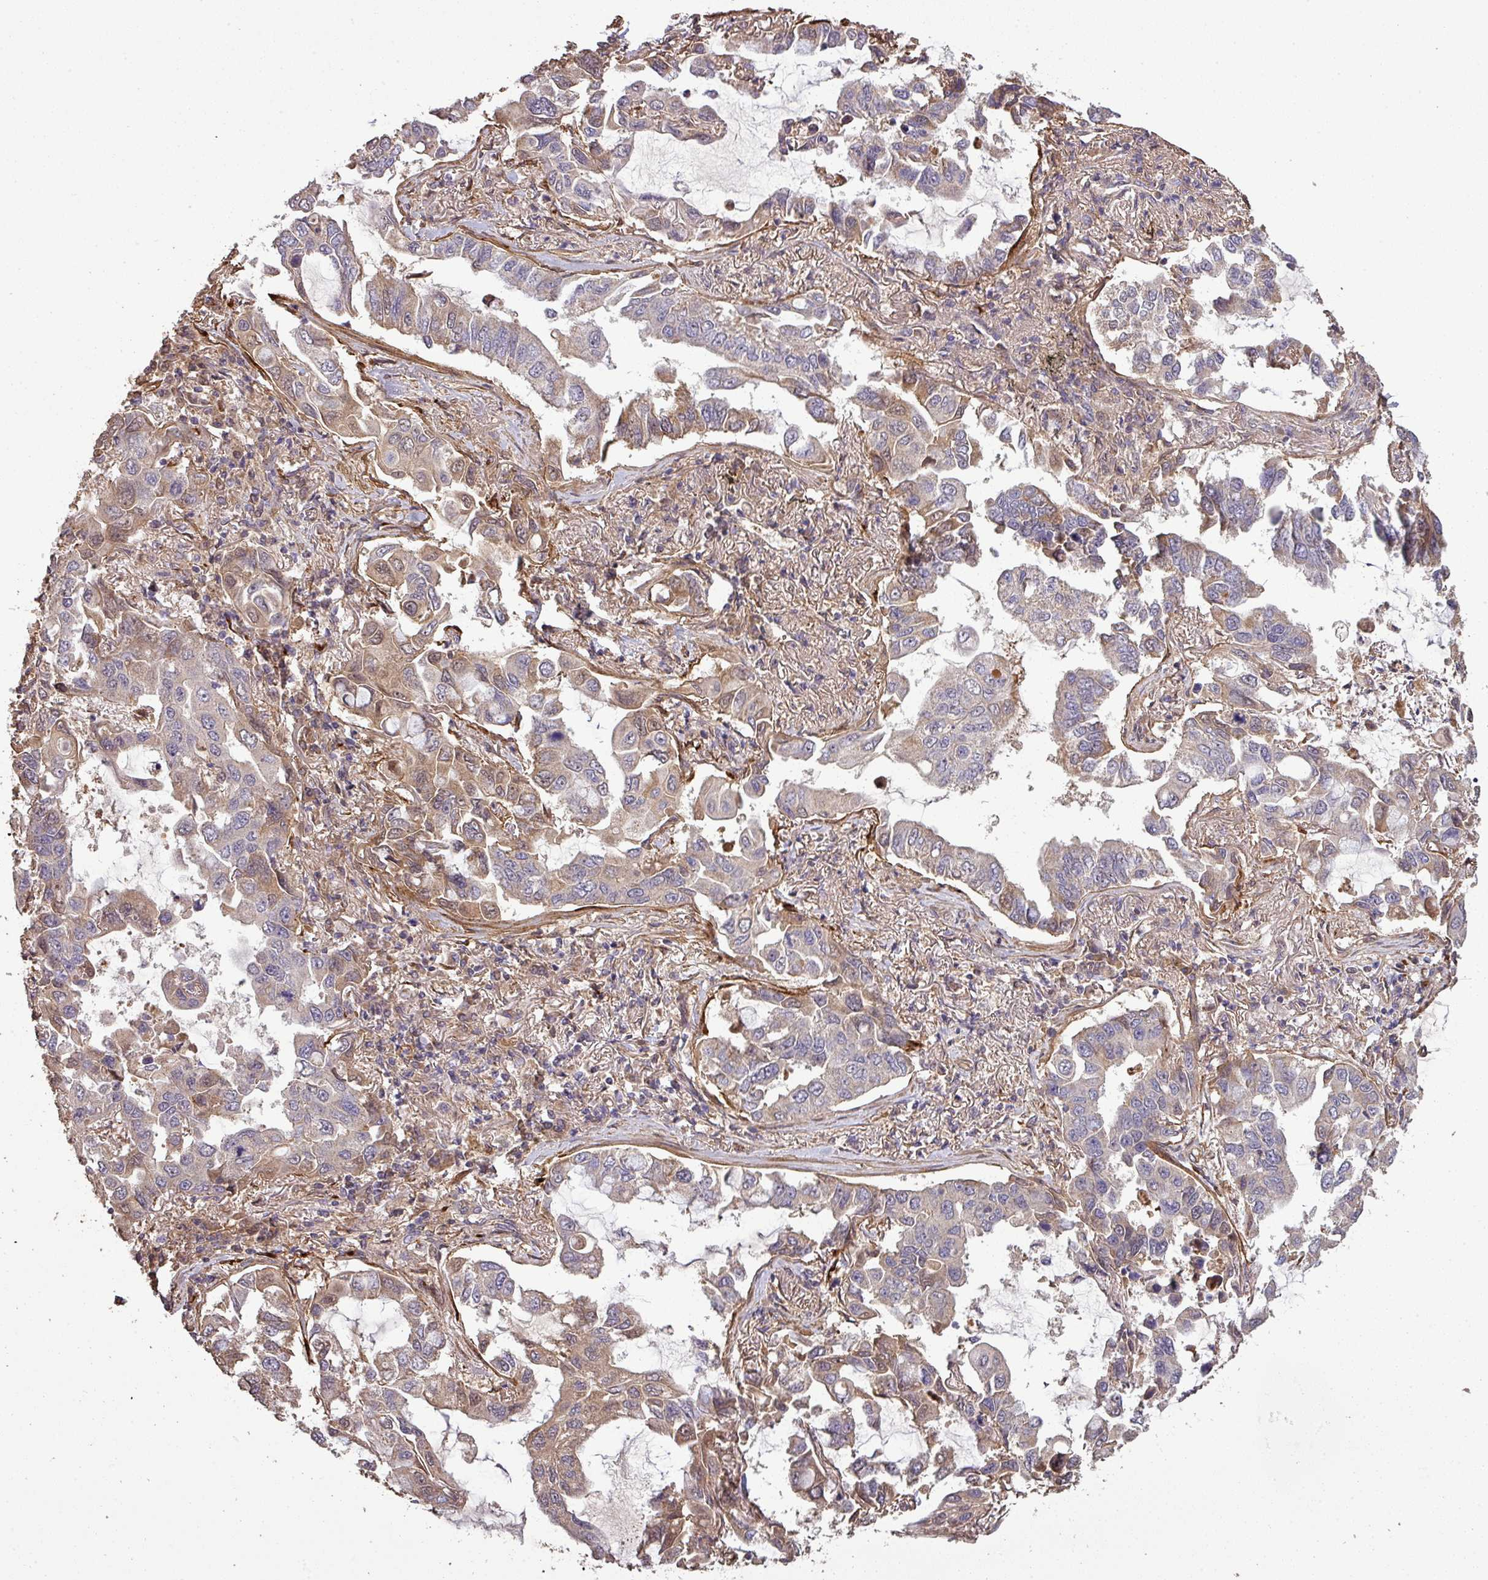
{"staining": {"intensity": "moderate", "quantity": "<25%", "location": "cytoplasmic/membranous"}, "tissue": "lung cancer", "cell_type": "Tumor cells", "image_type": "cancer", "snomed": [{"axis": "morphology", "description": "Adenocarcinoma, NOS"}, {"axis": "topography", "description": "Lung"}], "caption": "A brown stain labels moderate cytoplasmic/membranous staining of a protein in human lung adenocarcinoma tumor cells.", "gene": "ISLR", "patient": {"sex": "male", "age": 64}}